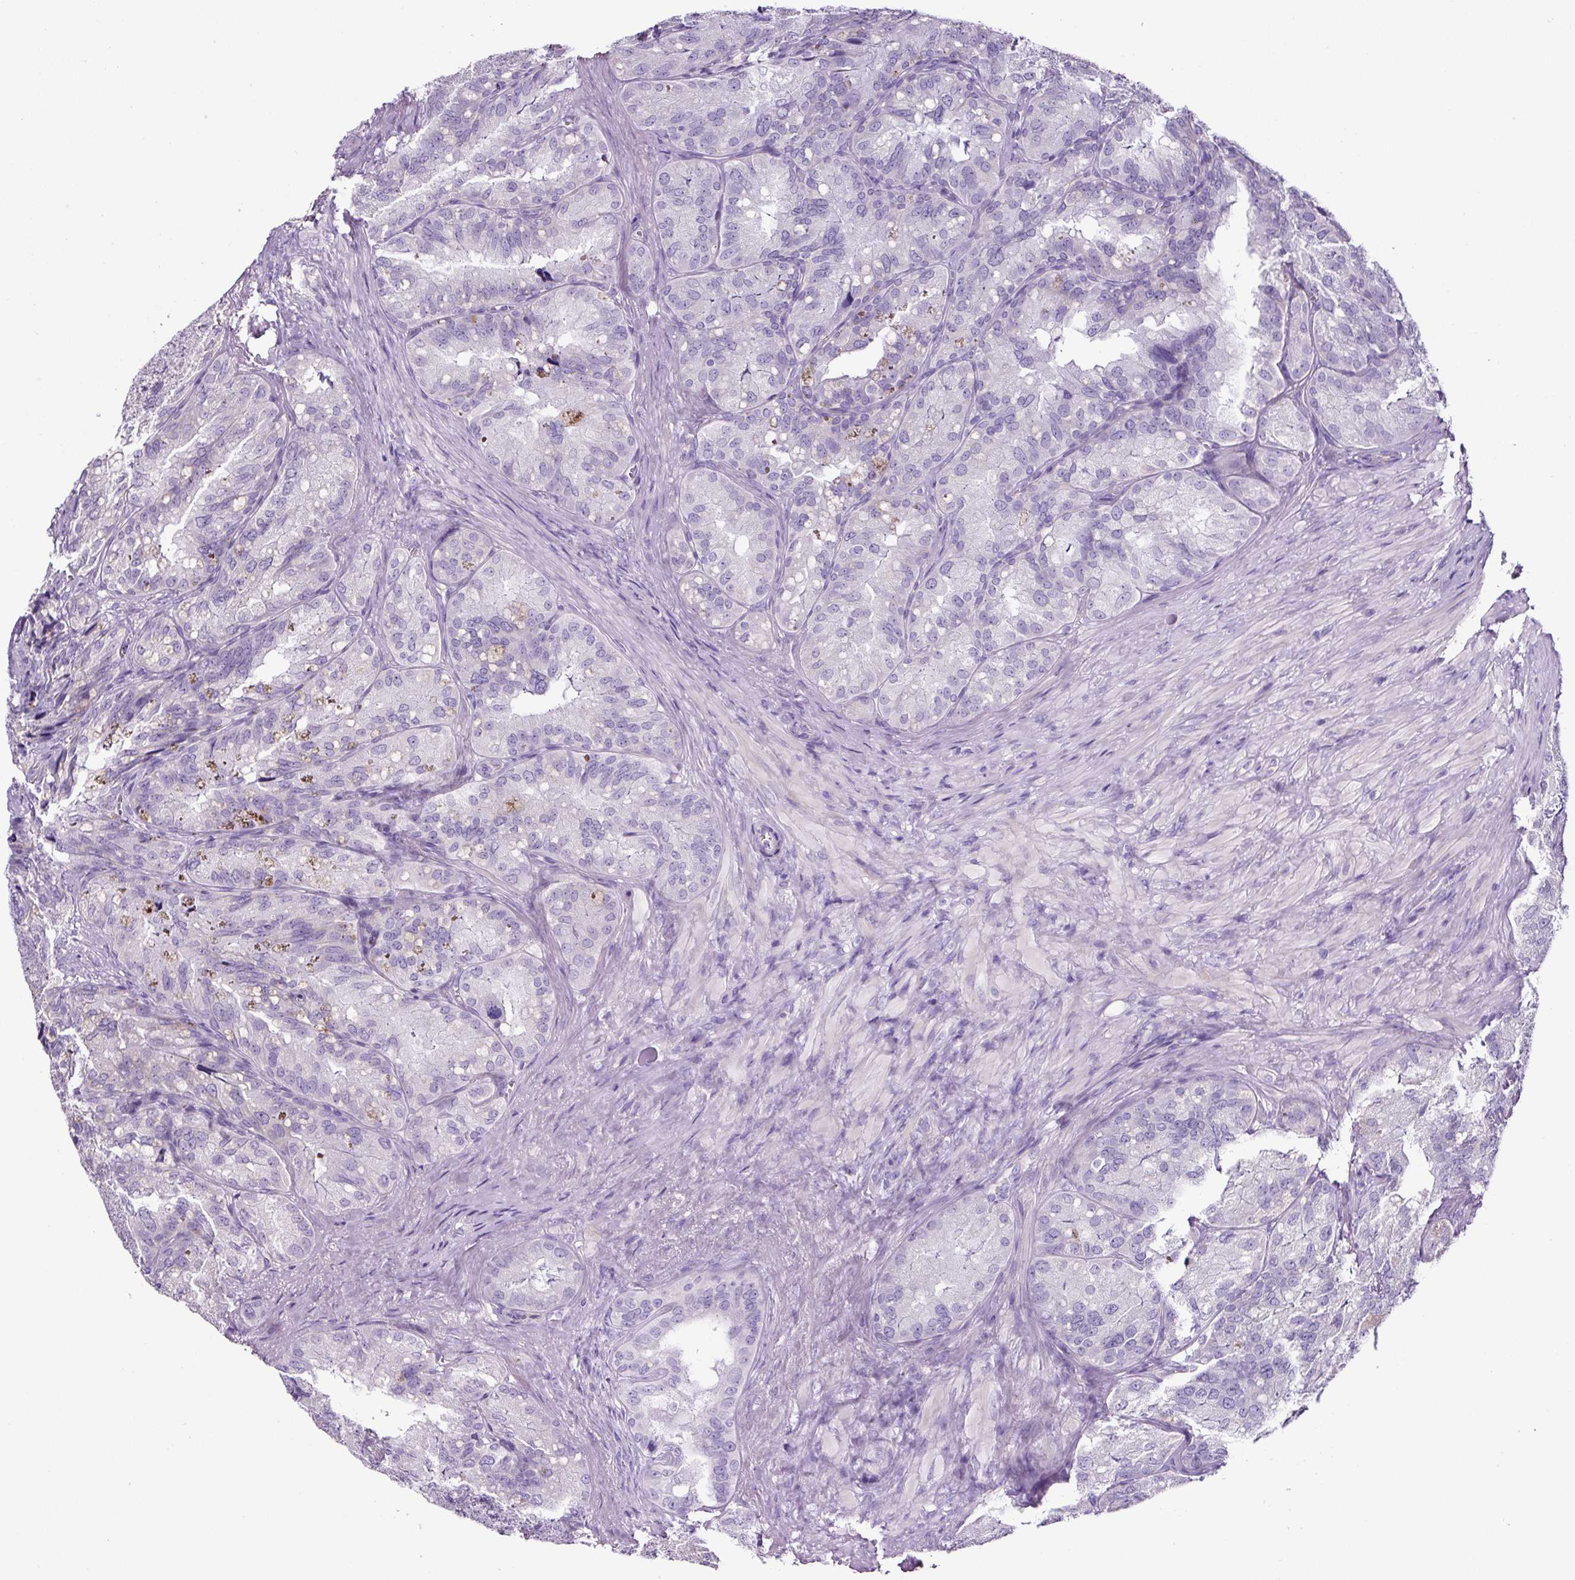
{"staining": {"intensity": "negative", "quantity": "none", "location": "none"}, "tissue": "seminal vesicle", "cell_type": "Glandular cells", "image_type": "normal", "snomed": [{"axis": "morphology", "description": "Normal tissue, NOS"}, {"axis": "topography", "description": "Seminal veicle"}], "caption": "An IHC photomicrograph of unremarkable seminal vesicle is shown. There is no staining in glandular cells of seminal vesicle.", "gene": "OR14A2", "patient": {"sex": "male", "age": 69}}